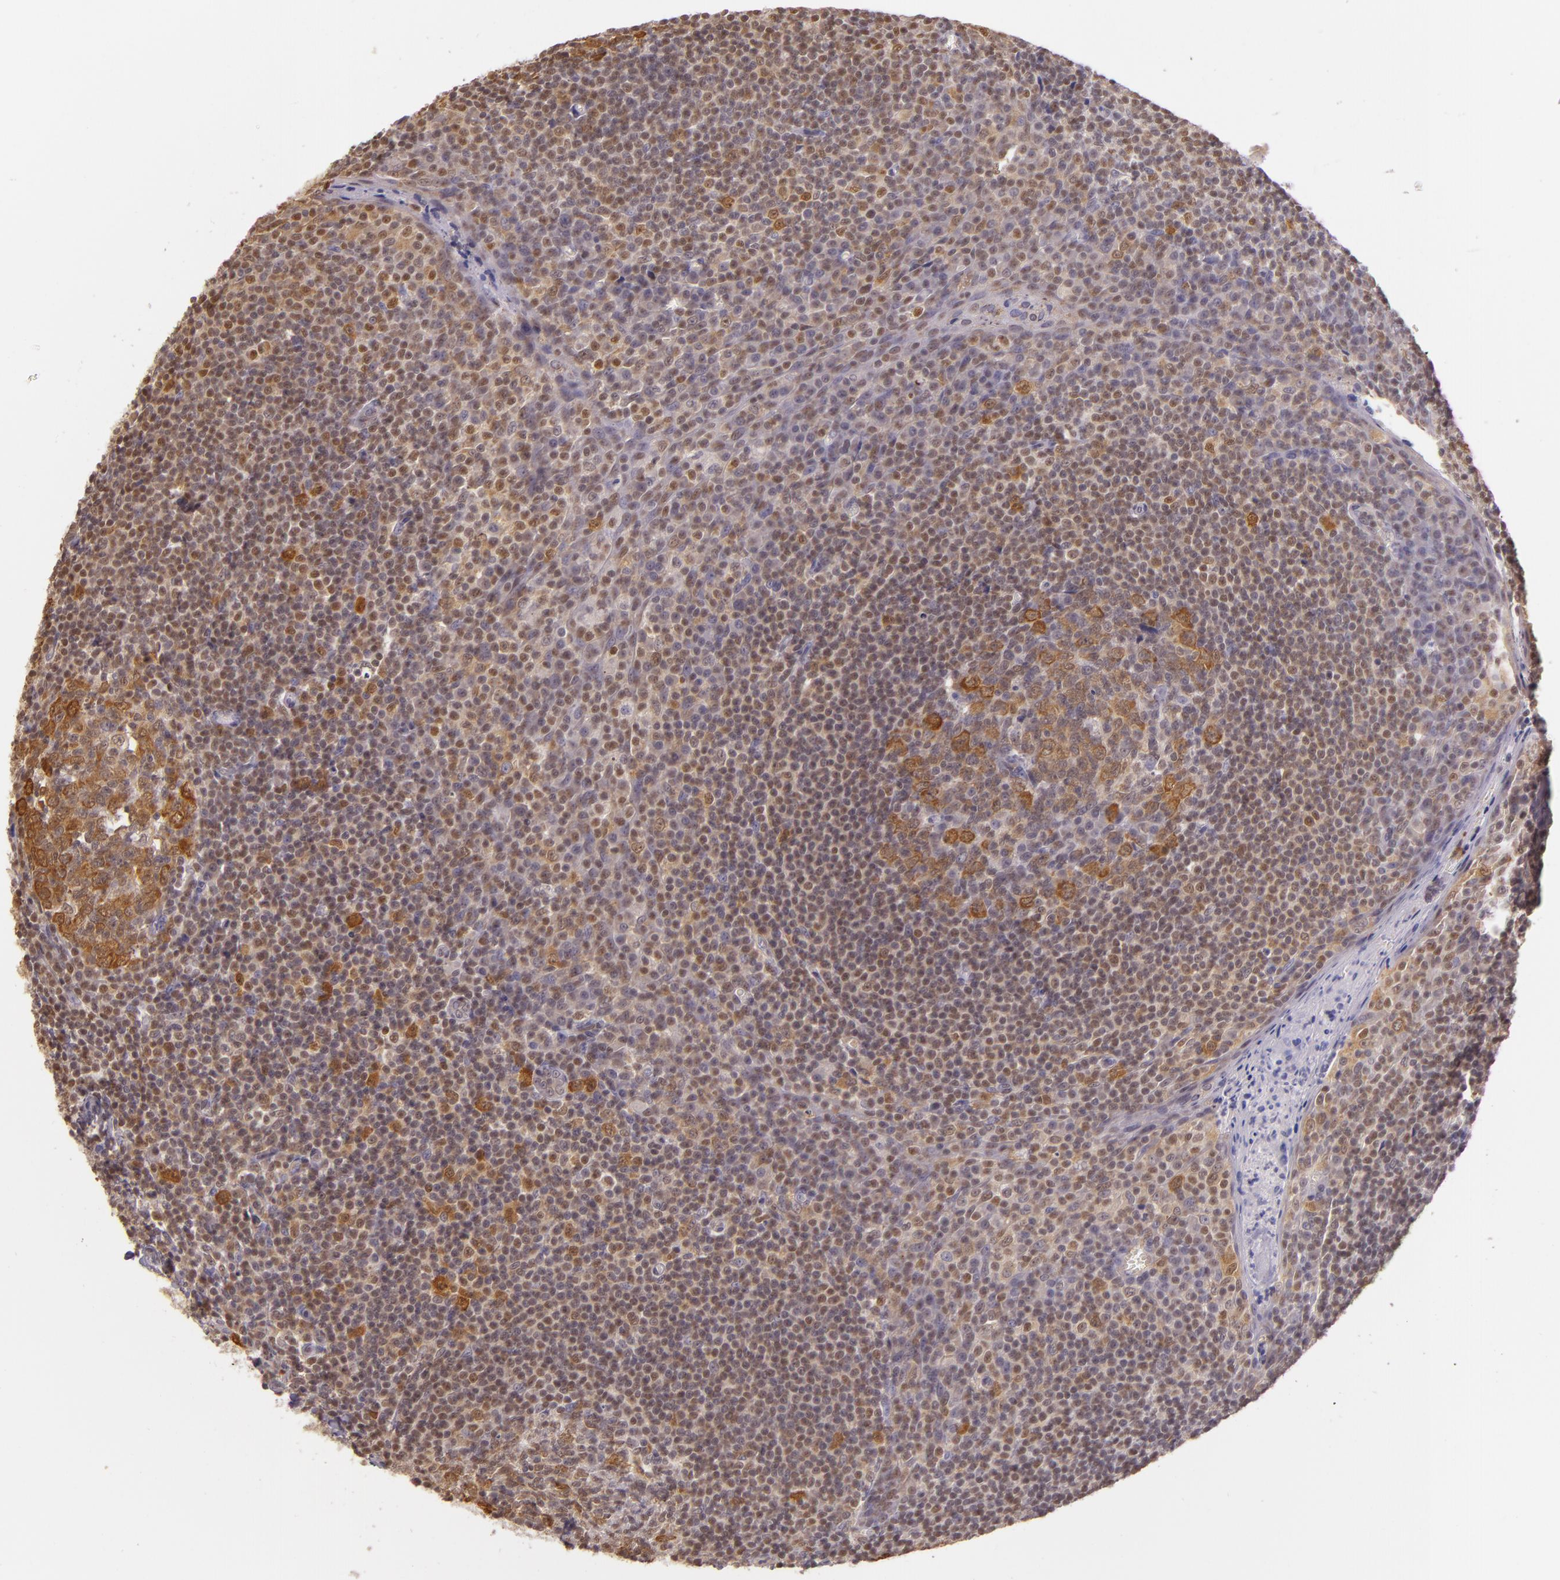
{"staining": {"intensity": "moderate", "quantity": "25%-75%", "location": "cytoplasmic/membranous"}, "tissue": "tonsil", "cell_type": "Germinal center cells", "image_type": "normal", "snomed": [{"axis": "morphology", "description": "Normal tissue, NOS"}, {"axis": "topography", "description": "Tonsil"}], "caption": "An immunohistochemistry micrograph of unremarkable tissue is shown. Protein staining in brown labels moderate cytoplasmic/membranous positivity in tonsil within germinal center cells. The staining was performed using DAB, with brown indicating positive protein expression. Nuclei are stained blue with hematoxylin.", "gene": "HSPA8", "patient": {"sex": "male", "age": 31}}